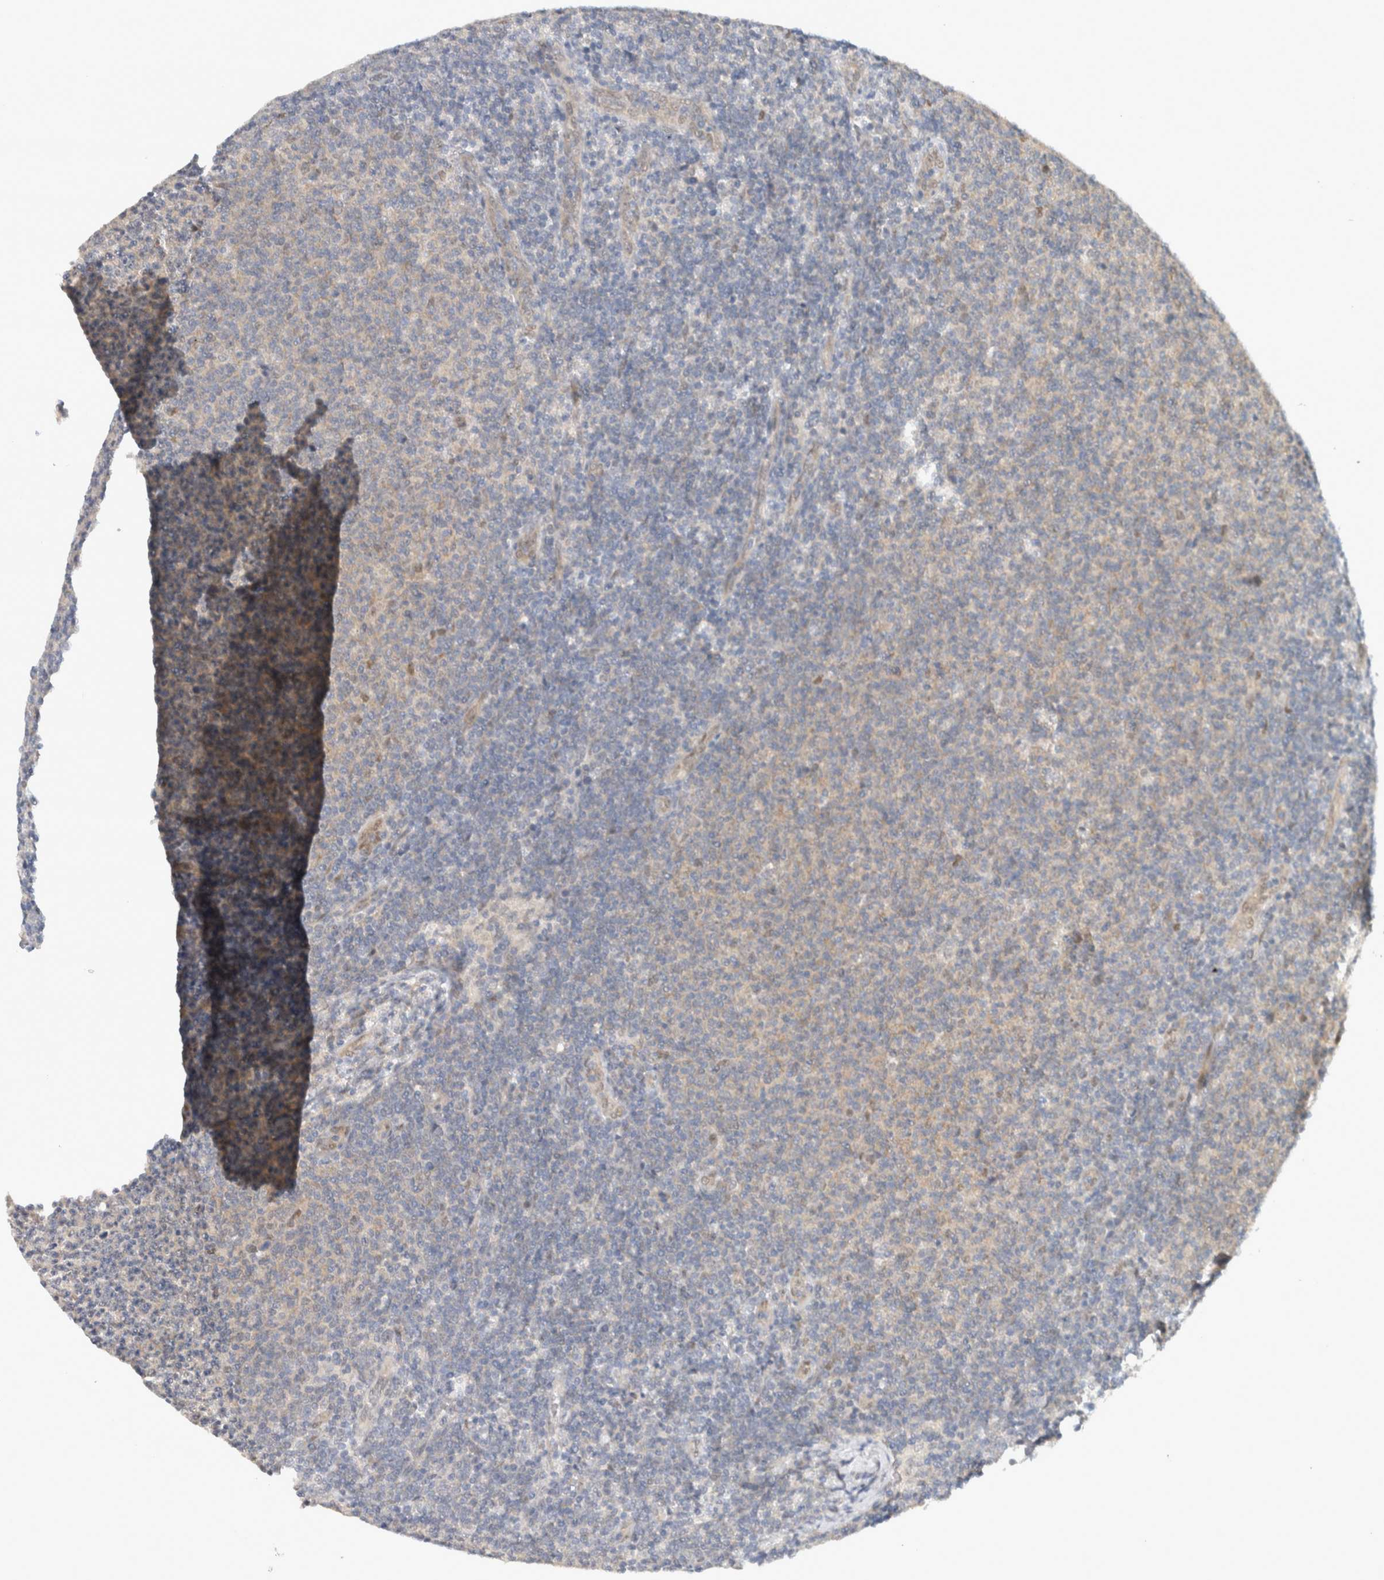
{"staining": {"intensity": "weak", "quantity": "<25%", "location": "nuclear"}, "tissue": "lymphoma", "cell_type": "Tumor cells", "image_type": "cancer", "snomed": [{"axis": "morphology", "description": "Malignant lymphoma, non-Hodgkin's type, Low grade"}, {"axis": "topography", "description": "Lymph node"}], "caption": "An image of human malignant lymphoma, non-Hodgkin's type (low-grade) is negative for staining in tumor cells.", "gene": "EIF4G3", "patient": {"sex": "male", "age": 66}}